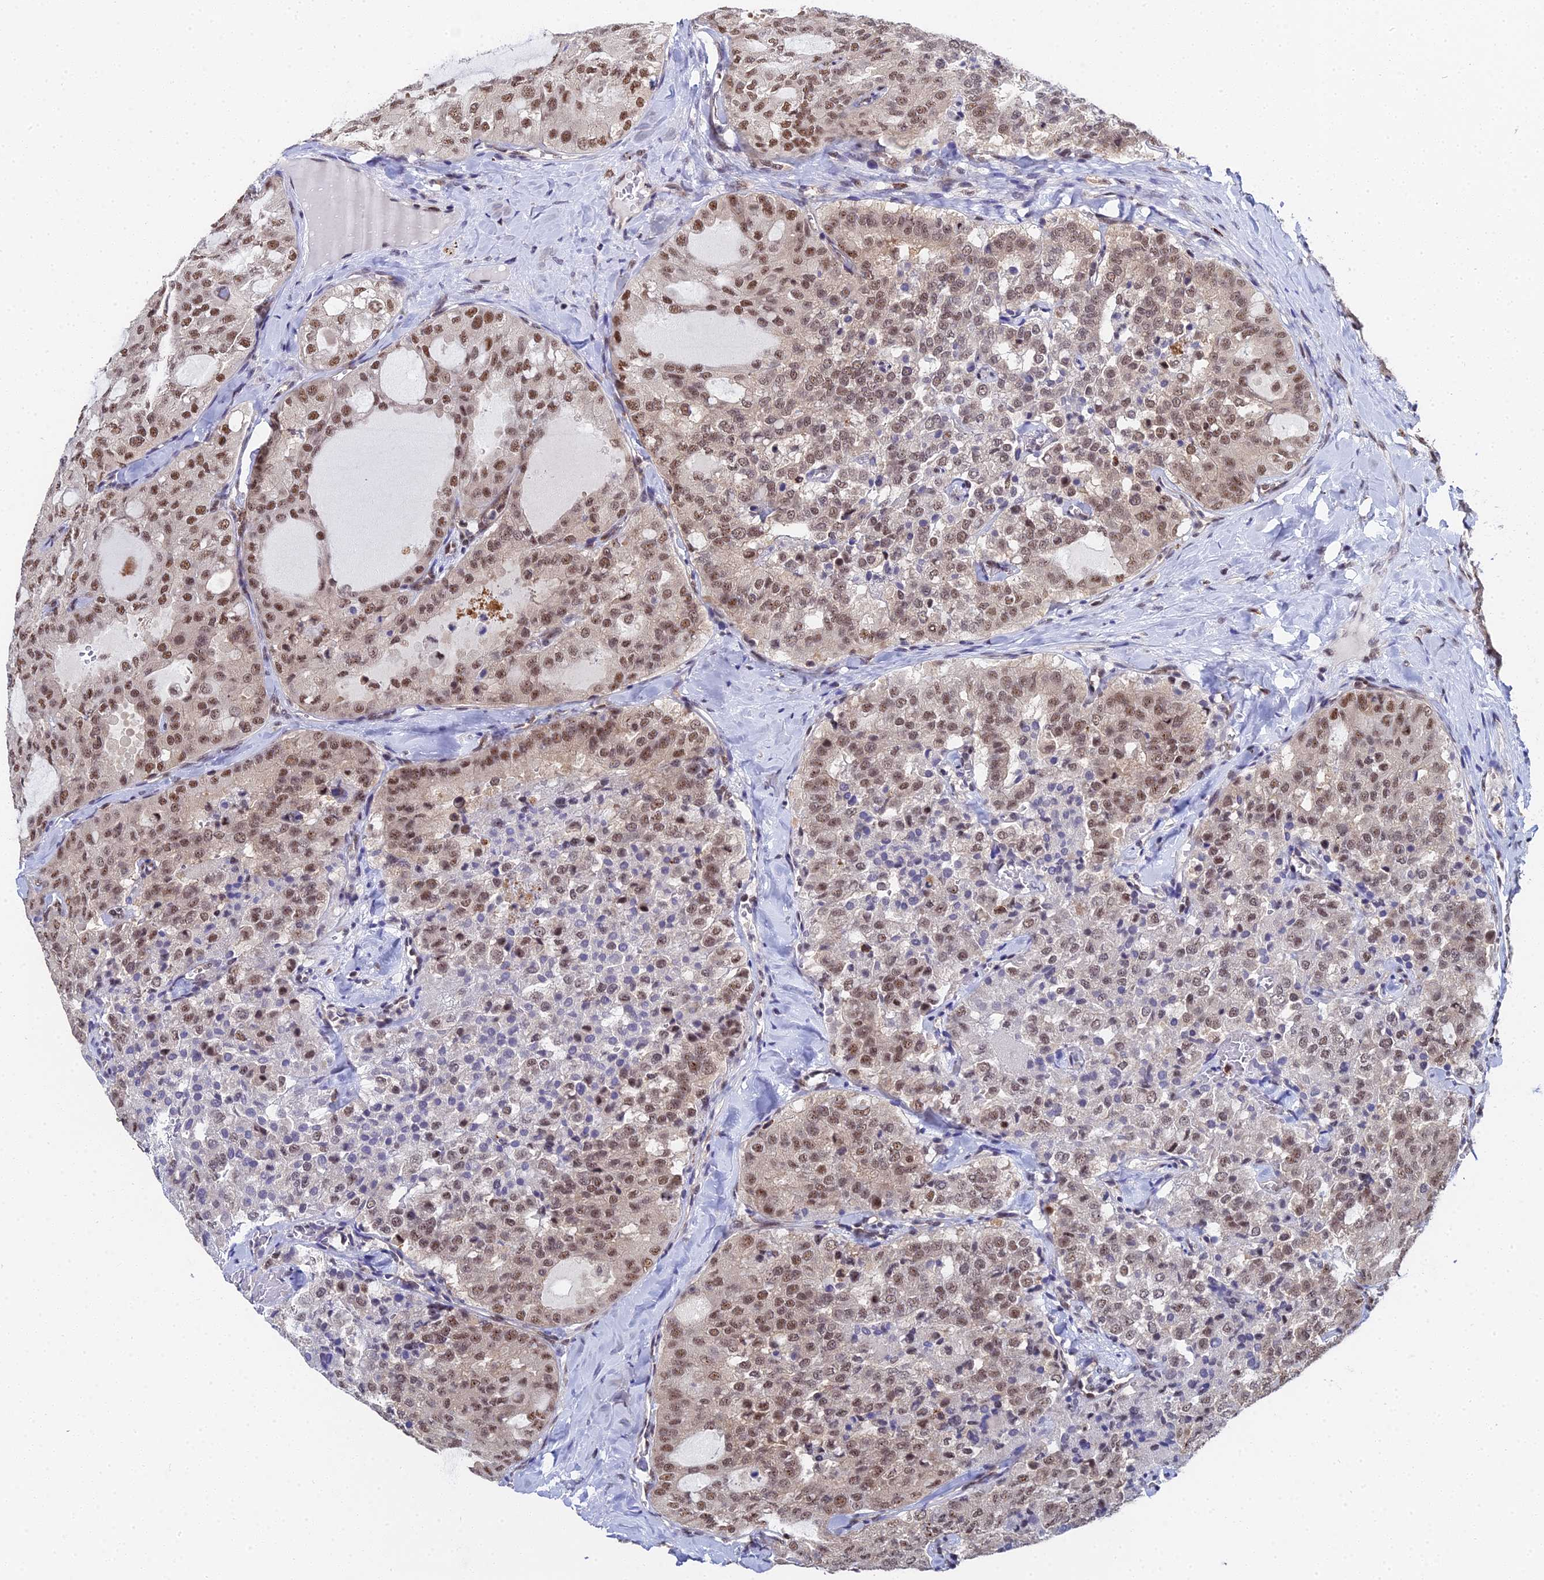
{"staining": {"intensity": "moderate", "quantity": ">75%", "location": "nuclear"}, "tissue": "thyroid cancer", "cell_type": "Tumor cells", "image_type": "cancer", "snomed": [{"axis": "morphology", "description": "Follicular adenoma carcinoma, NOS"}, {"axis": "topography", "description": "Thyroid gland"}], "caption": "About >75% of tumor cells in human follicular adenoma carcinoma (thyroid) show moderate nuclear protein staining as visualized by brown immunohistochemical staining.", "gene": "MAGOHB", "patient": {"sex": "male", "age": 75}}